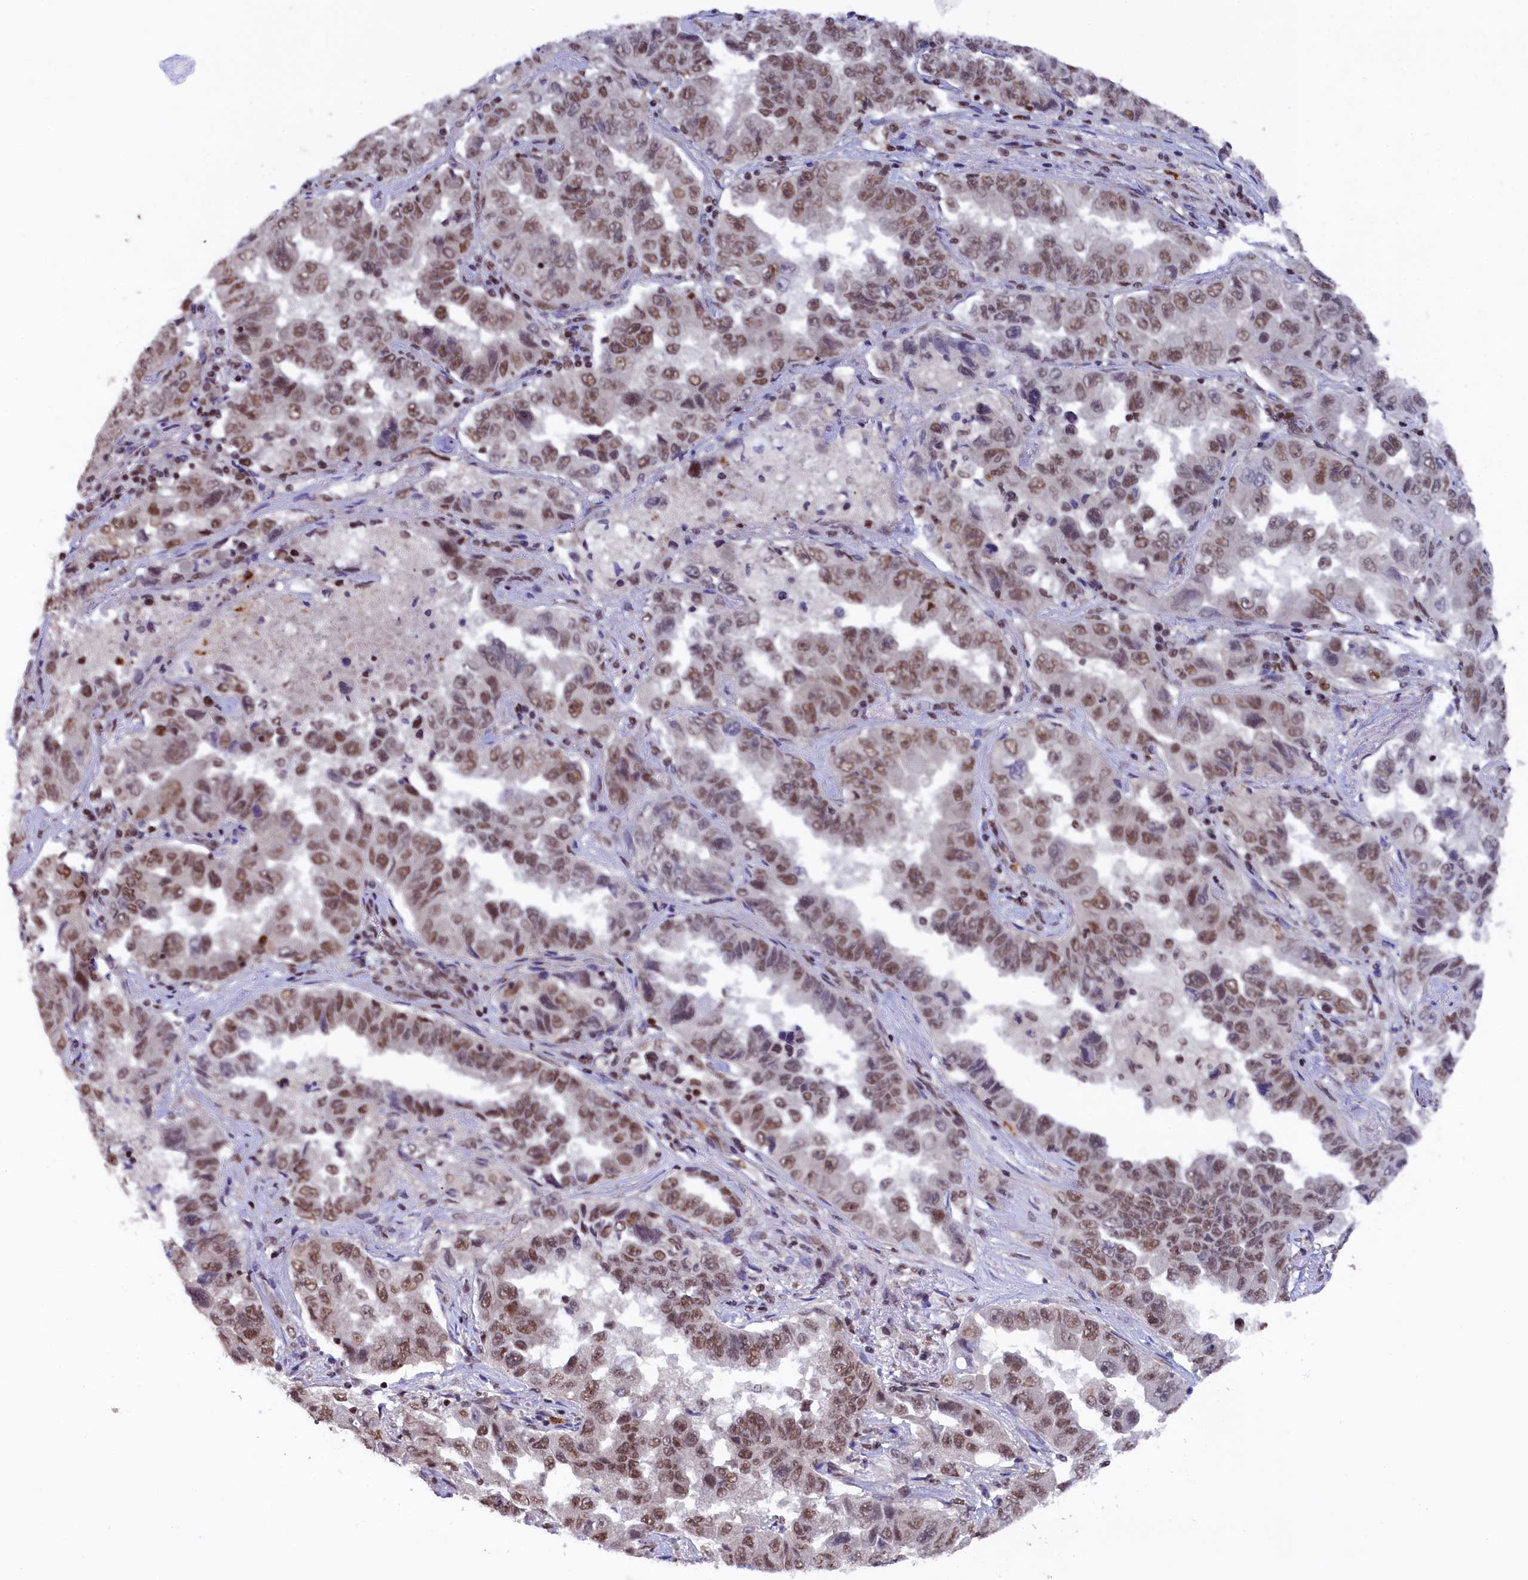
{"staining": {"intensity": "moderate", "quantity": ">75%", "location": "nuclear"}, "tissue": "lung cancer", "cell_type": "Tumor cells", "image_type": "cancer", "snomed": [{"axis": "morphology", "description": "Adenocarcinoma, NOS"}, {"axis": "topography", "description": "Lung"}], "caption": "Tumor cells show medium levels of moderate nuclear positivity in approximately >75% of cells in human lung cancer (adenocarcinoma).", "gene": "ADIG", "patient": {"sex": "female", "age": 51}}